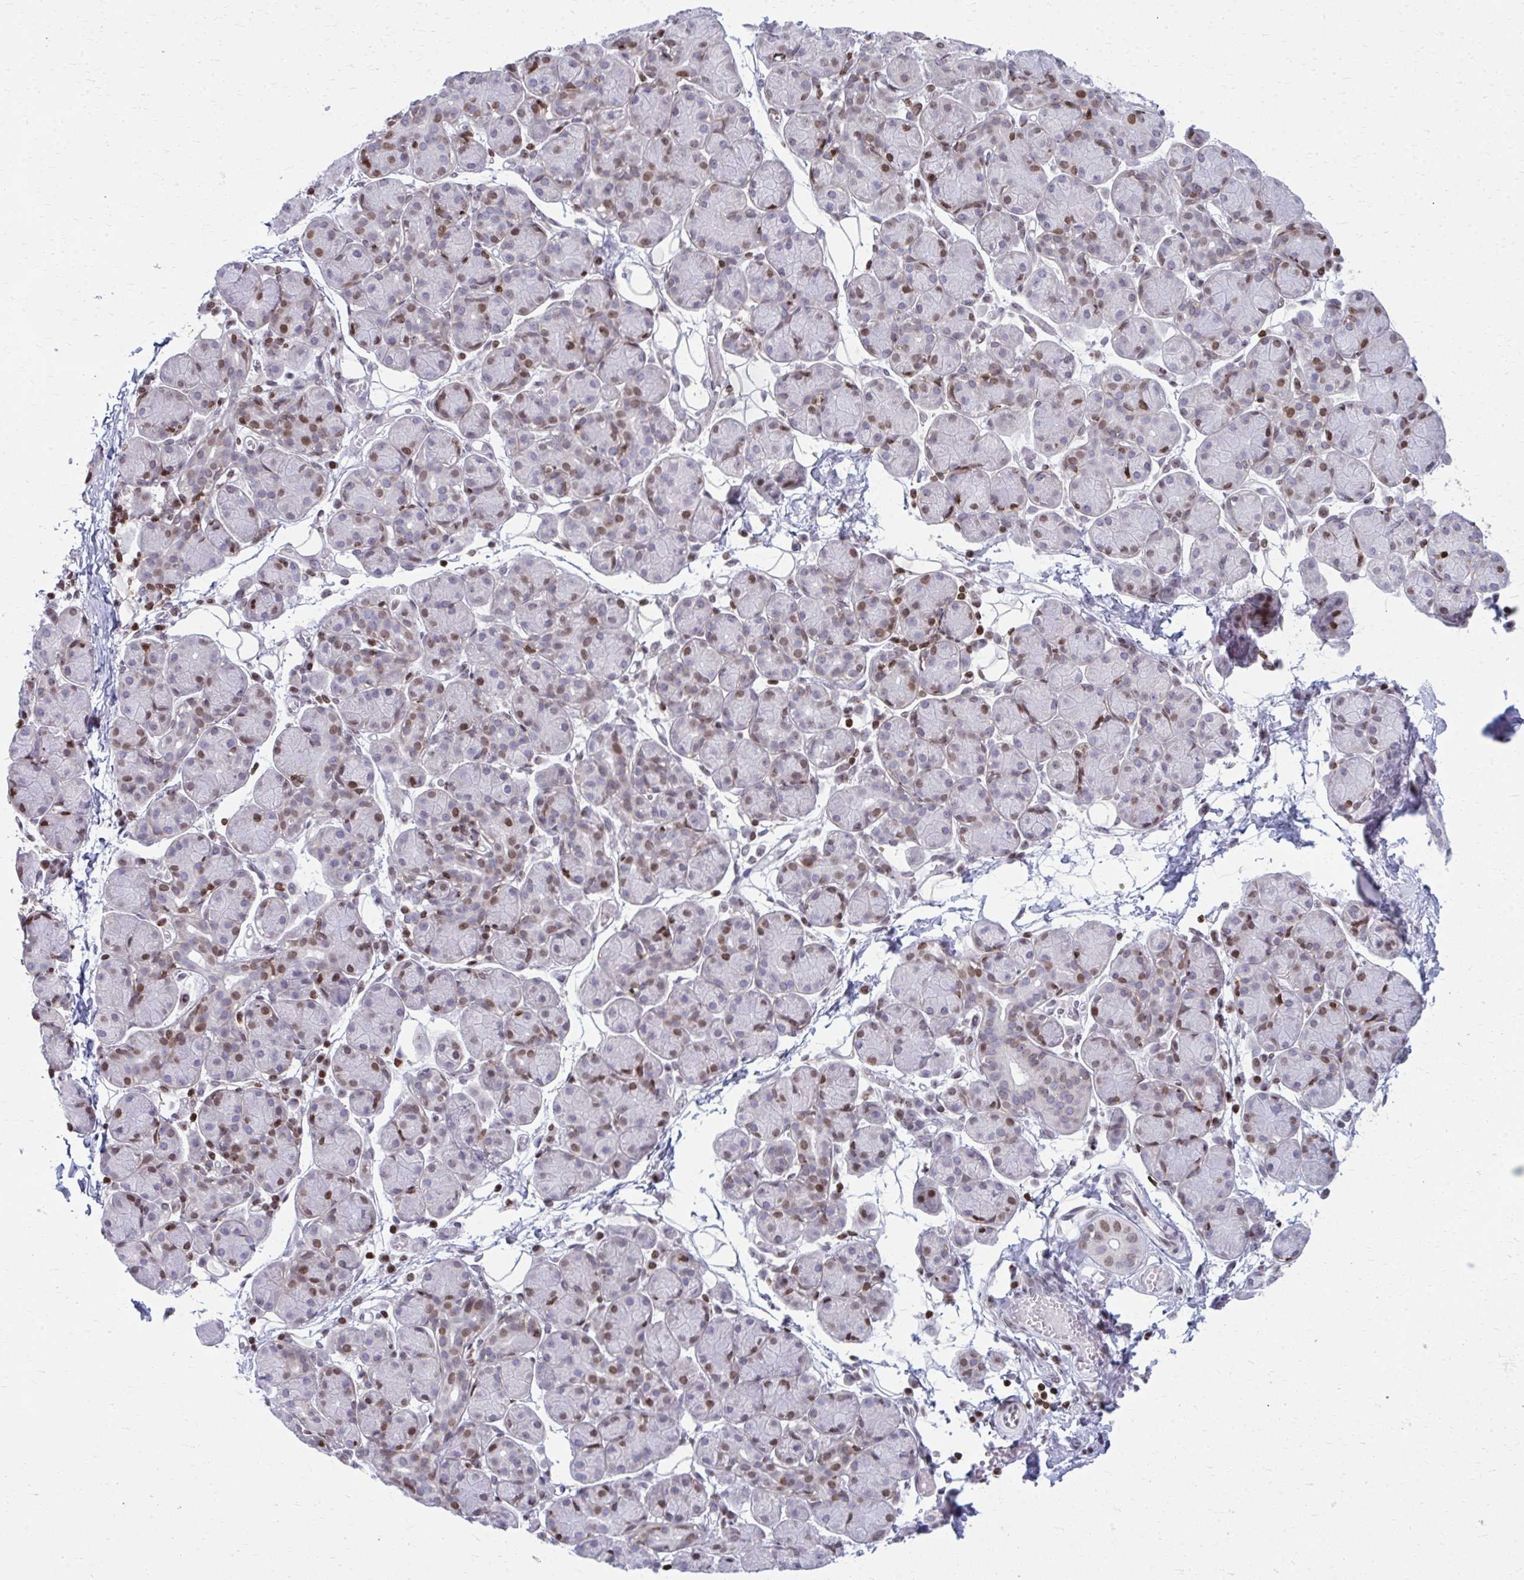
{"staining": {"intensity": "moderate", "quantity": "<25%", "location": "nuclear"}, "tissue": "salivary gland", "cell_type": "Glandular cells", "image_type": "normal", "snomed": [{"axis": "morphology", "description": "Normal tissue, NOS"}, {"axis": "morphology", "description": "Inflammation, NOS"}, {"axis": "topography", "description": "Lymph node"}, {"axis": "topography", "description": "Salivary gland"}], "caption": "The histopathology image reveals immunohistochemical staining of unremarkable salivary gland. There is moderate nuclear expression is appreciated in about <25% of glandular cells.", "gene": "AP5M1", "patient": {"sex": "male", "age": 3}}